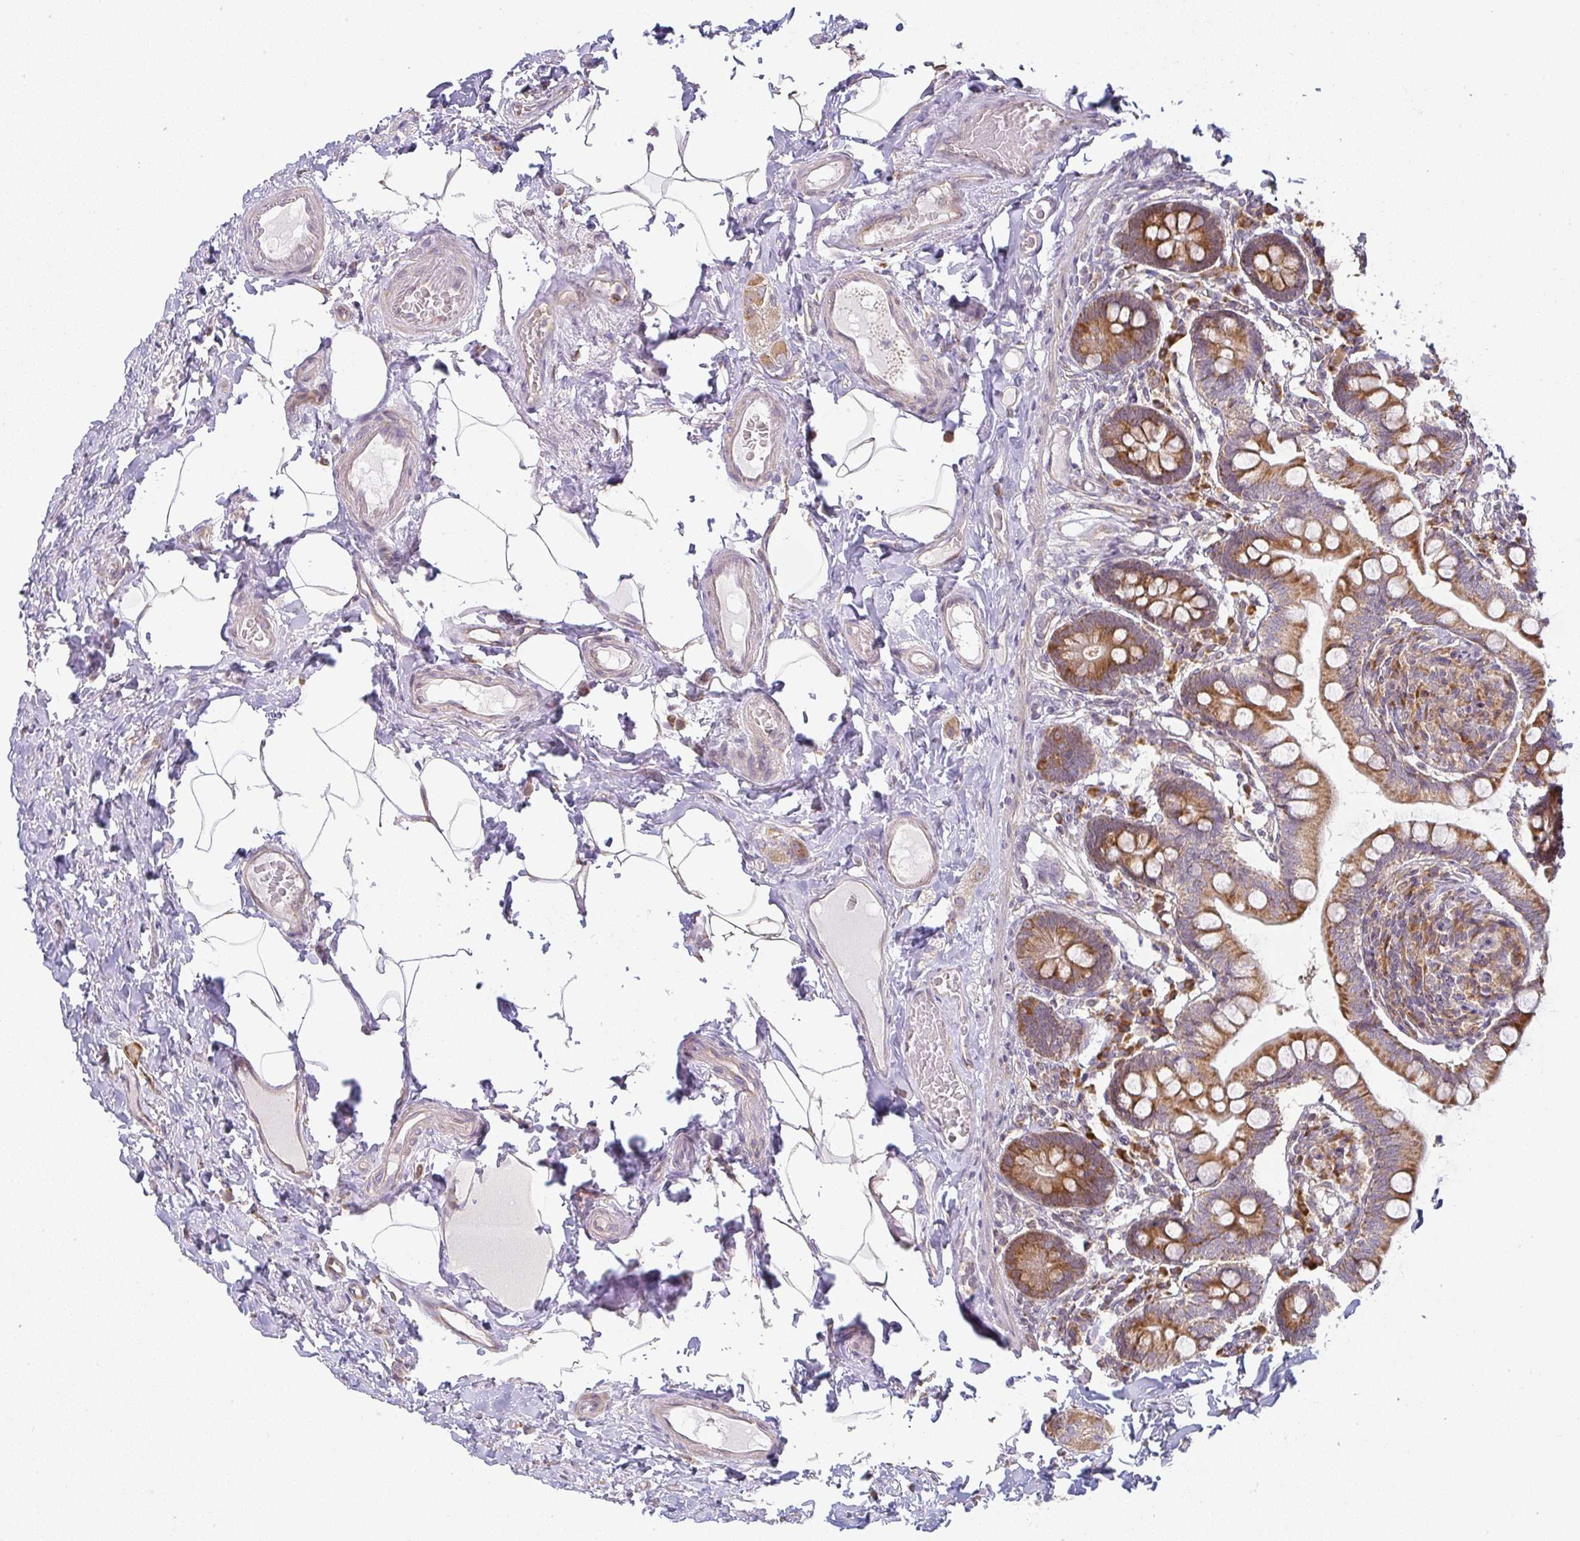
{"staining": {"intensity": "strong", "quantity": ">75%", "location": "cytoplasmic/membranous"}, "tissue": "small intestine", "cell_type": "Glandular cells", "image_type": "normal", "snomed": [{"axis": "morphology", "description": "Normal tissue, NOS"}, {"axis": "topography", "description": "Small intestine"}], "caption": "Glandular cells exhibit high levels of strong cytoplasmic/membranous expression in approximately >75% of cells in unremarkable small intestine.", "gene": "MOB1A", "patient": {"sex": "female", "age": 64}}